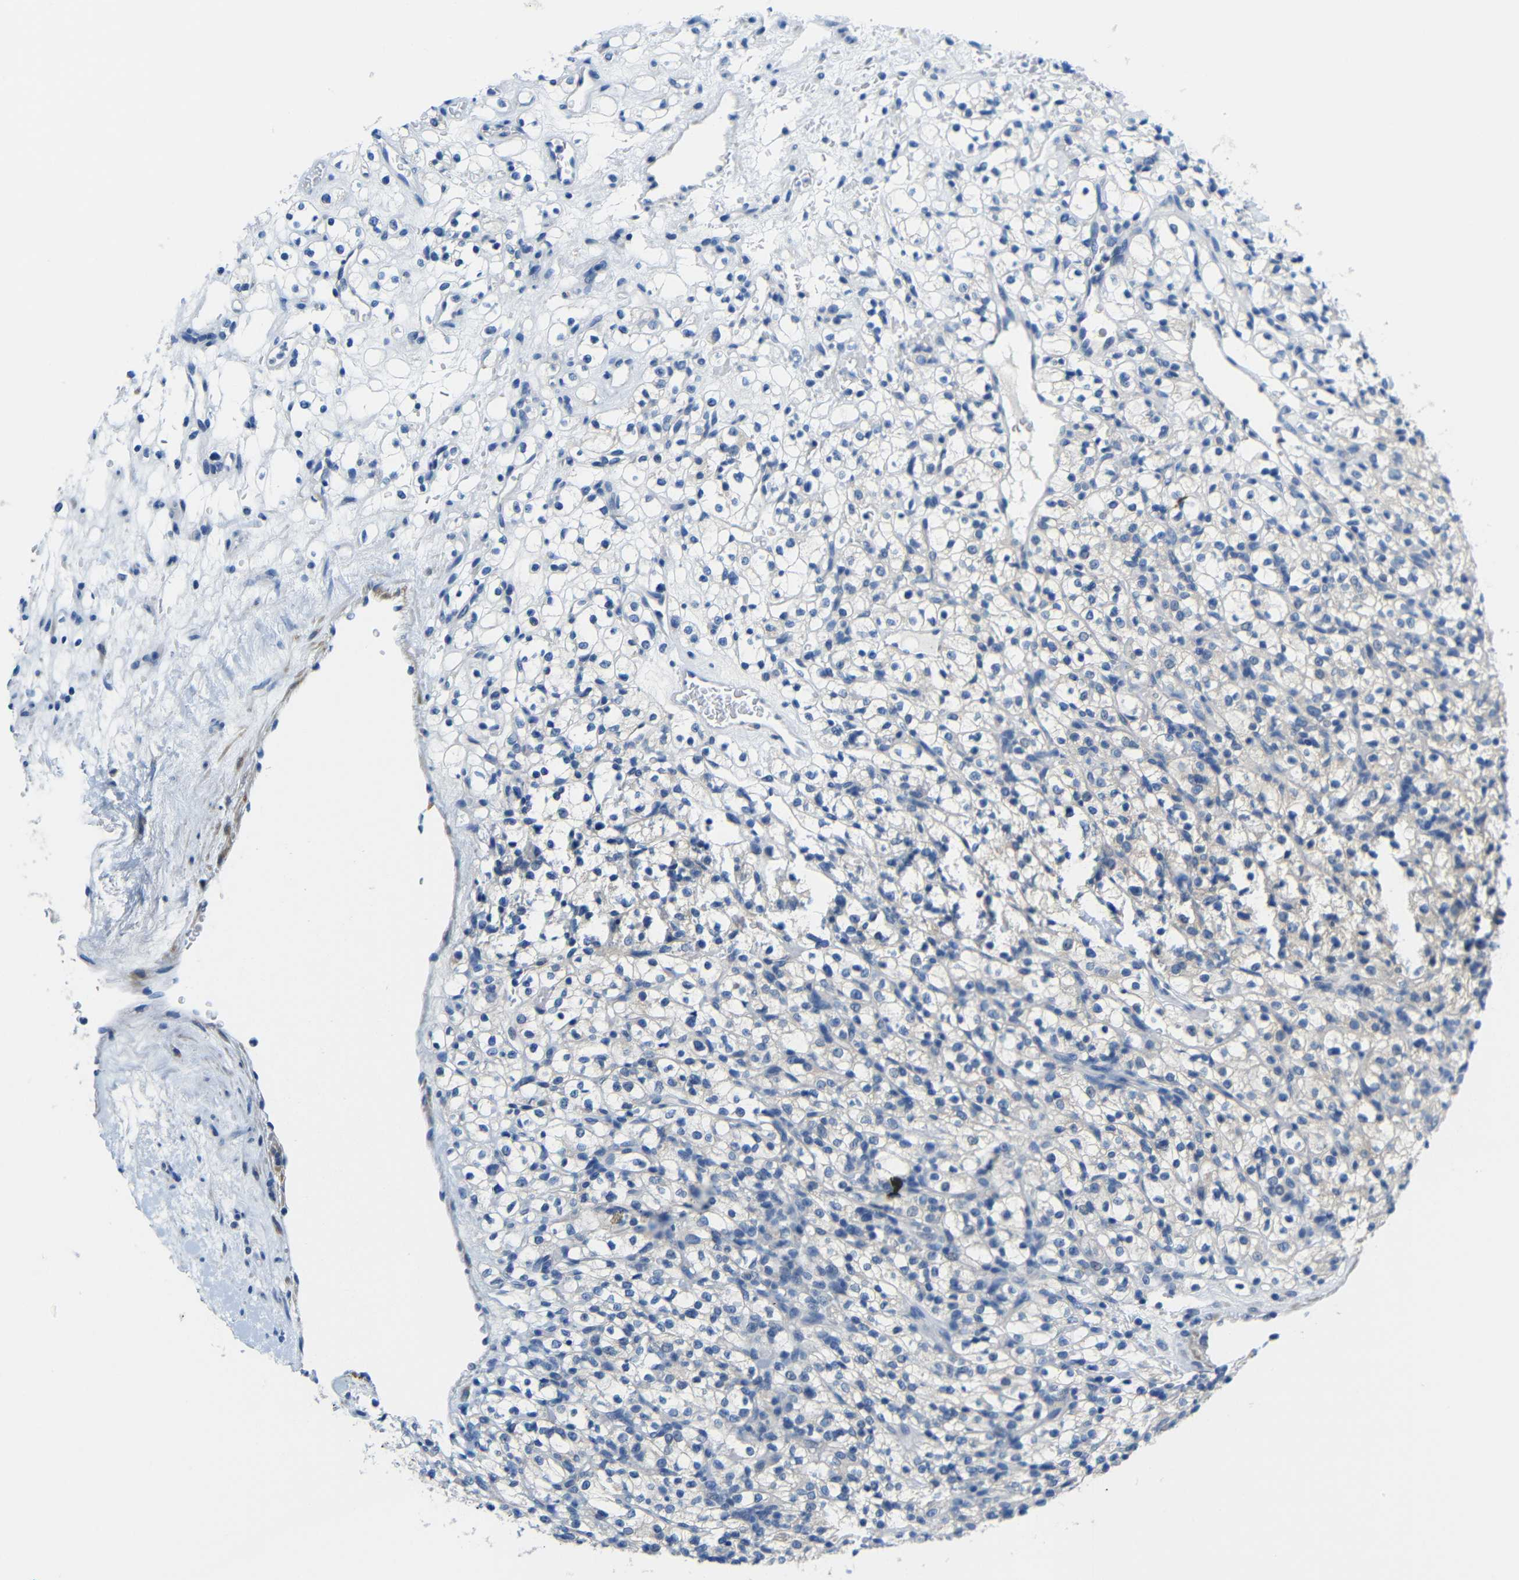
{"staining": {"intensity": "negative", "quantity": "none", "location": "none"}, "tissue": "renal cancer", "cell_type": "Tumor cells", "image_type": "cancer", "snomed": [{"axis": "morphology", "description": "Normal tissue, NOS"}, {"axis": "morphology", "description": "Adenocarcinoma, NOS"}, {"axis": "topography", "description": "Kidney"}], "caption": "Immunohistochemistry (IHC) of human adenocarcinoma (renal) reveals no expression in tumor cells.", "gene": "NEGR1", "patient": {"sex": "female", "age": 72}}